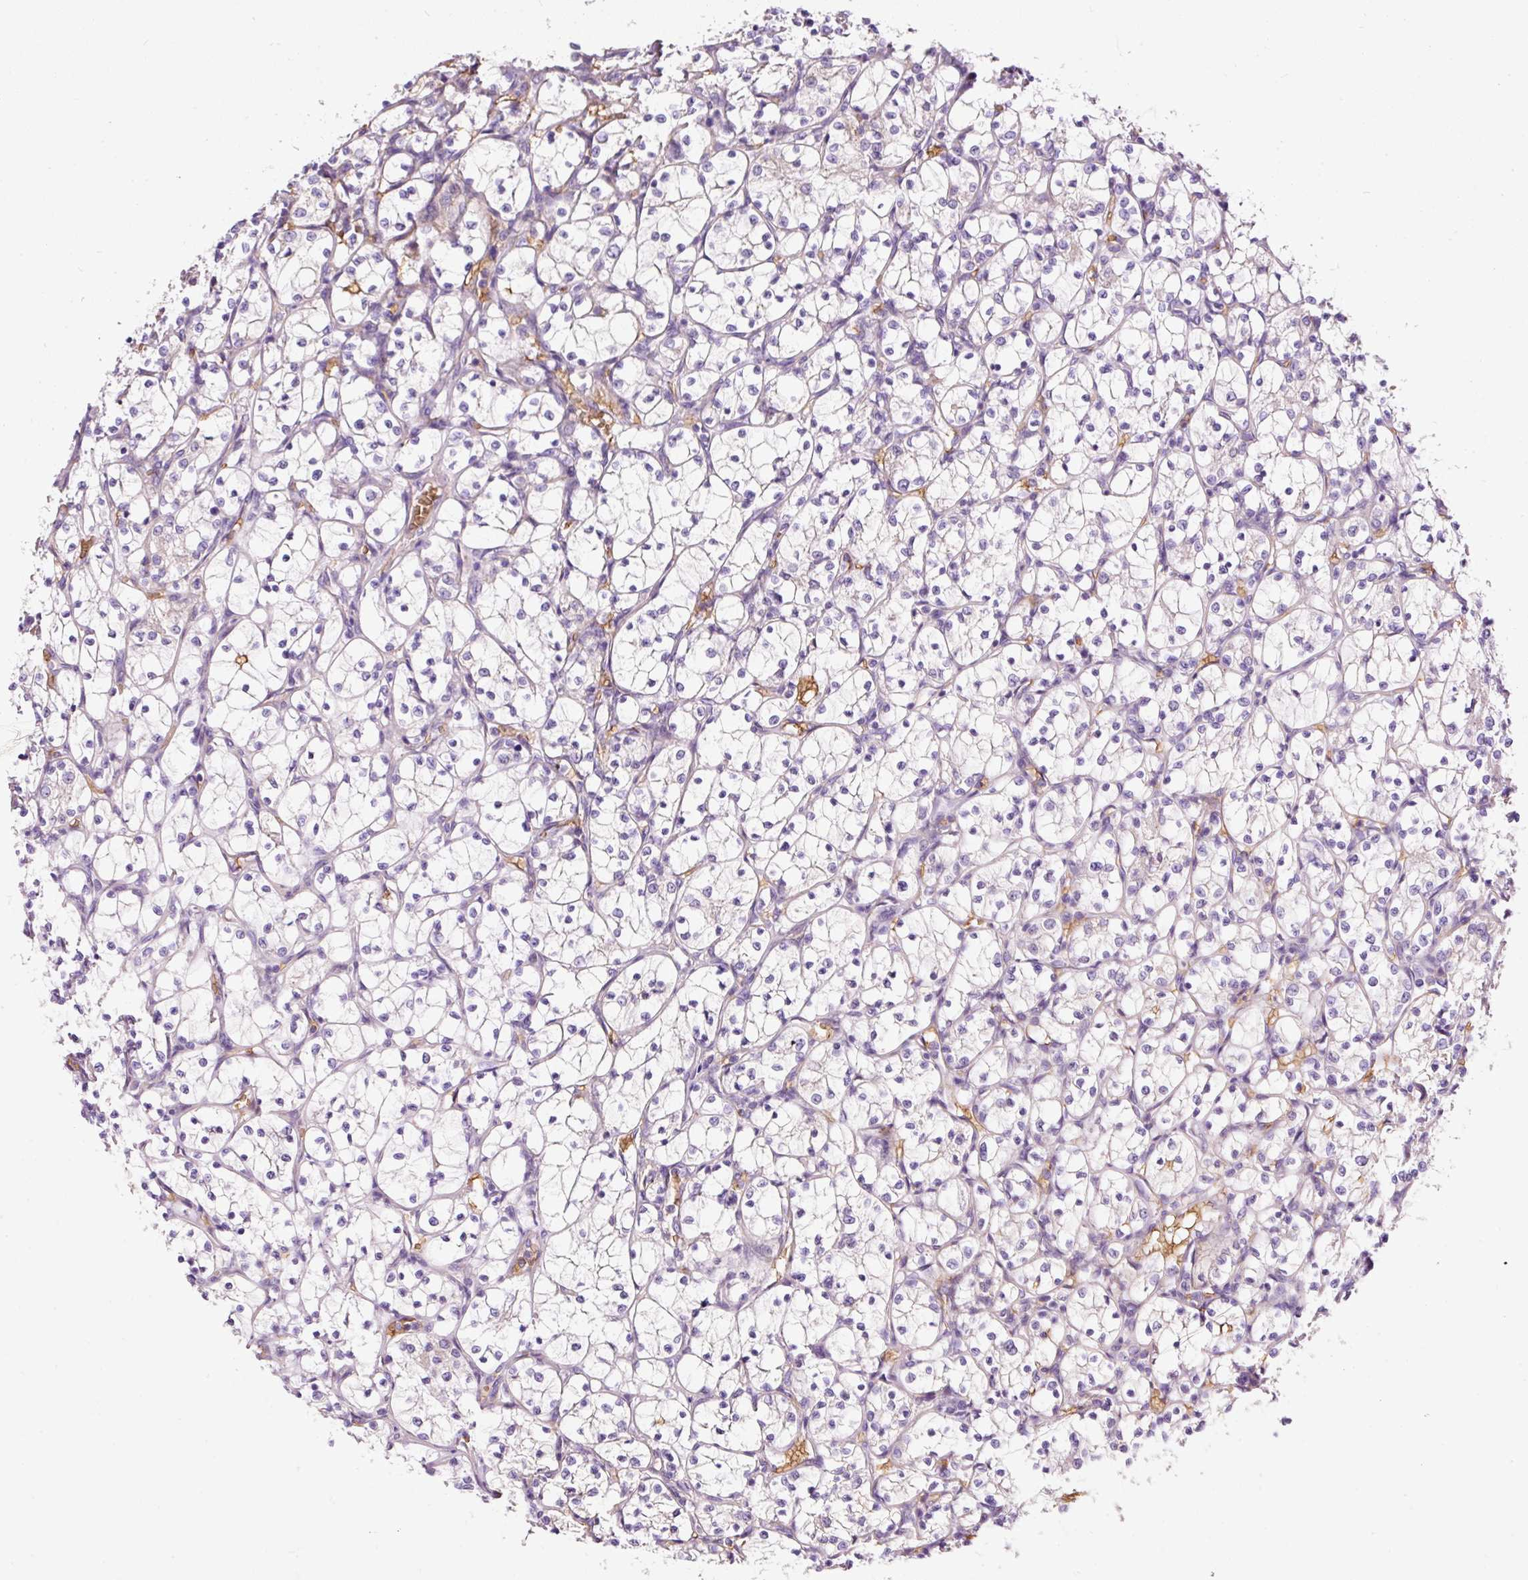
{"staining": {"intensity": "negative", "quantity": "none", "location": "none"}, "tissue": "renal cancer", "cell_type": "Tumor cells", "image_type": "cancer", "snomed": [{"axis": "morphology", "description": "Adenocarcinoma, NOS"}, {"axis": "topography", "description": "Kidney"}], "caption": "Tumor cells are negative for brown protein staining in renal cancer (adenocarcinoma).", "gene": "PRRC2A", "patient": {"sex": "female", "age": 69}}